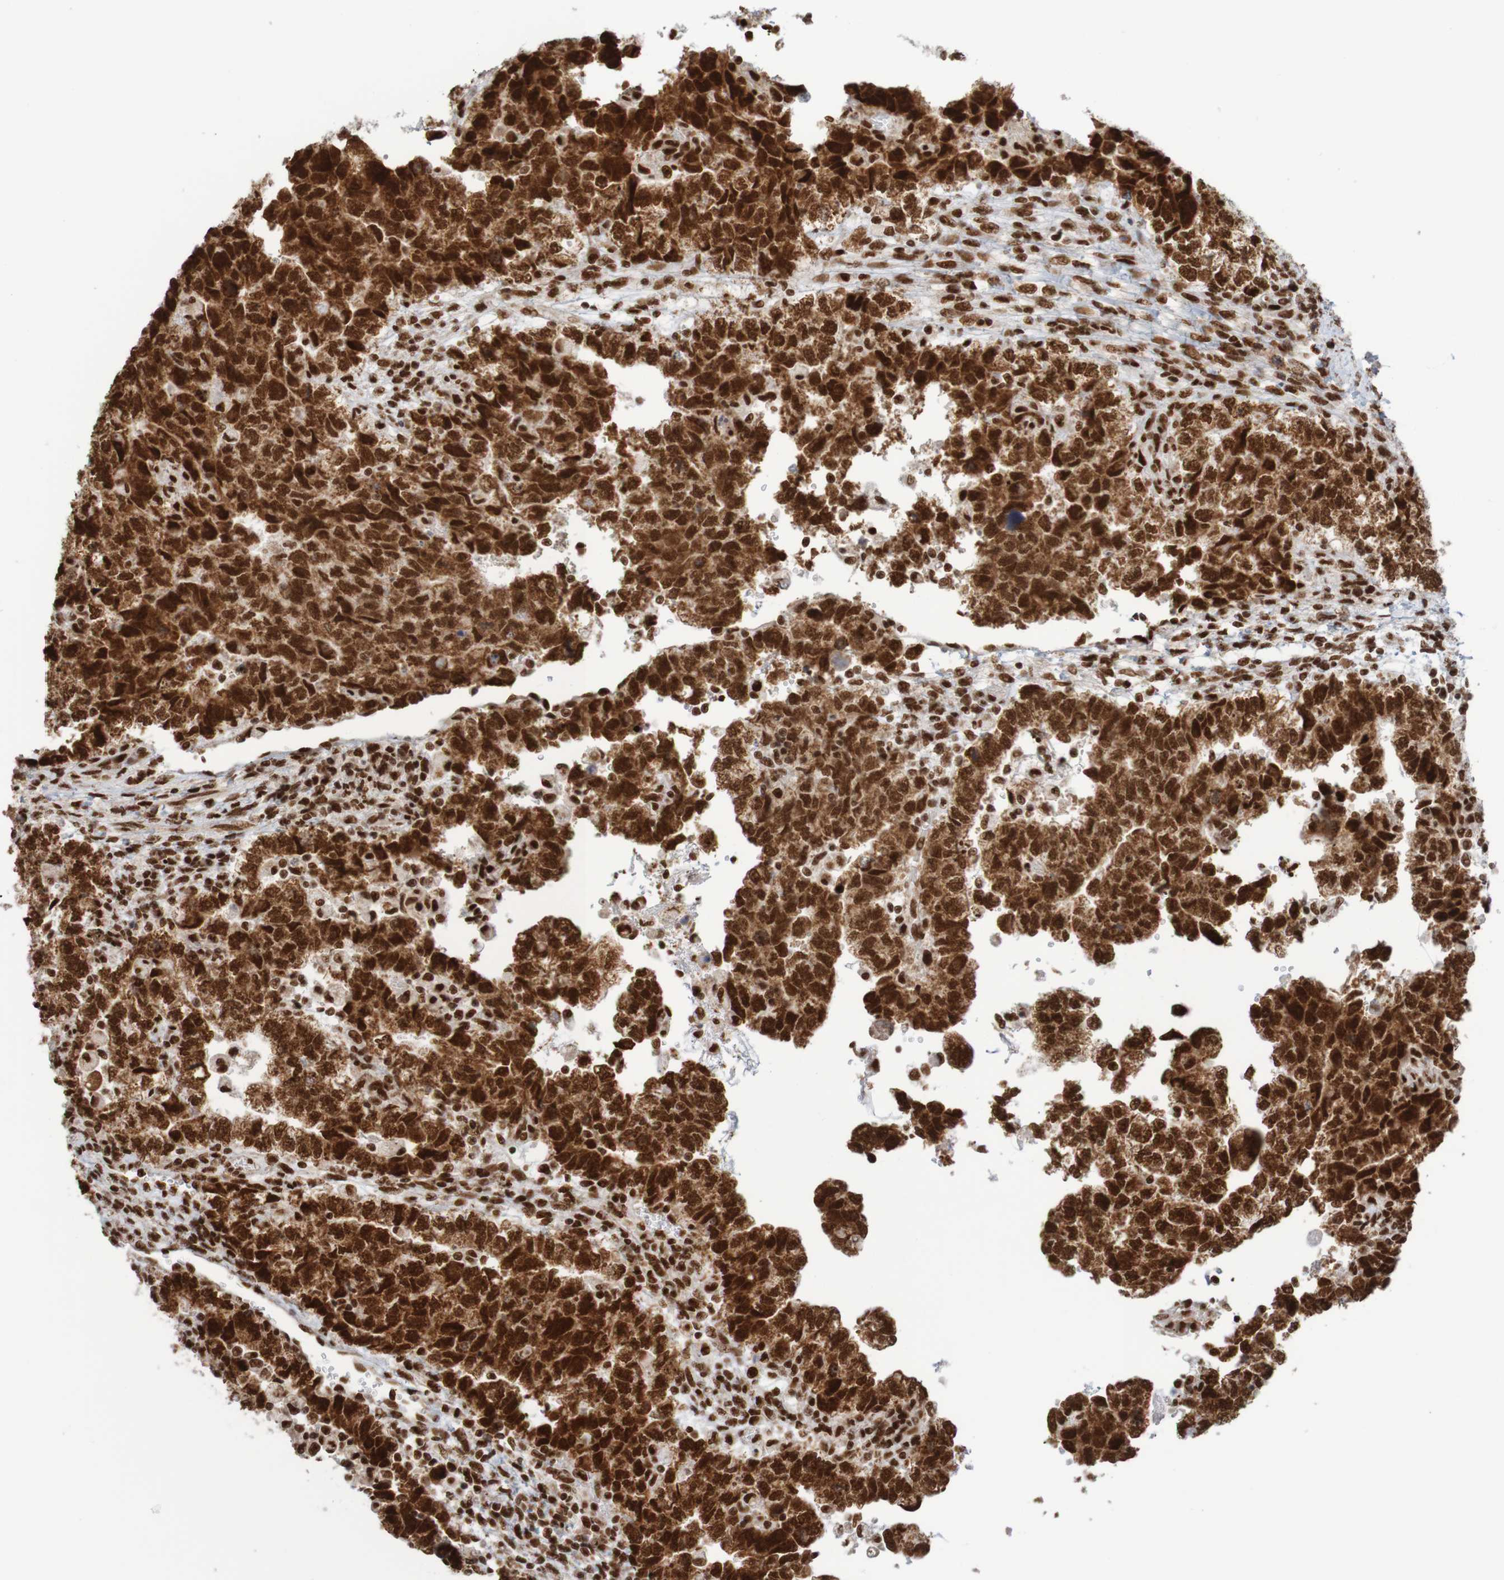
{"staining": {"intensity": "strong", "quantity": ">75%", "location": "nuclear"}, "tissue": "testis cancer", "cell_type": "Tumor cells", "image_type": "cancer", "snomed": [{"axis": "morphology", "description": "Carcinoma, Embryonal, NOS"}, {"axis": "topography", "description": "Testis"}], "caption": "Immunohistochemical staining of human testis cancer (embryonal carcinoma) shows high levels of strong nuclear staining in approximately >75% of tumor cells. (Stains: DAB (3,3'-diaminobenzidine) in brown, nuclei in blue, Microscopy: brightfield microscopy at high magnification).", "gene": "THRAP3", "patient": {"sex": "male", "age": 36}}